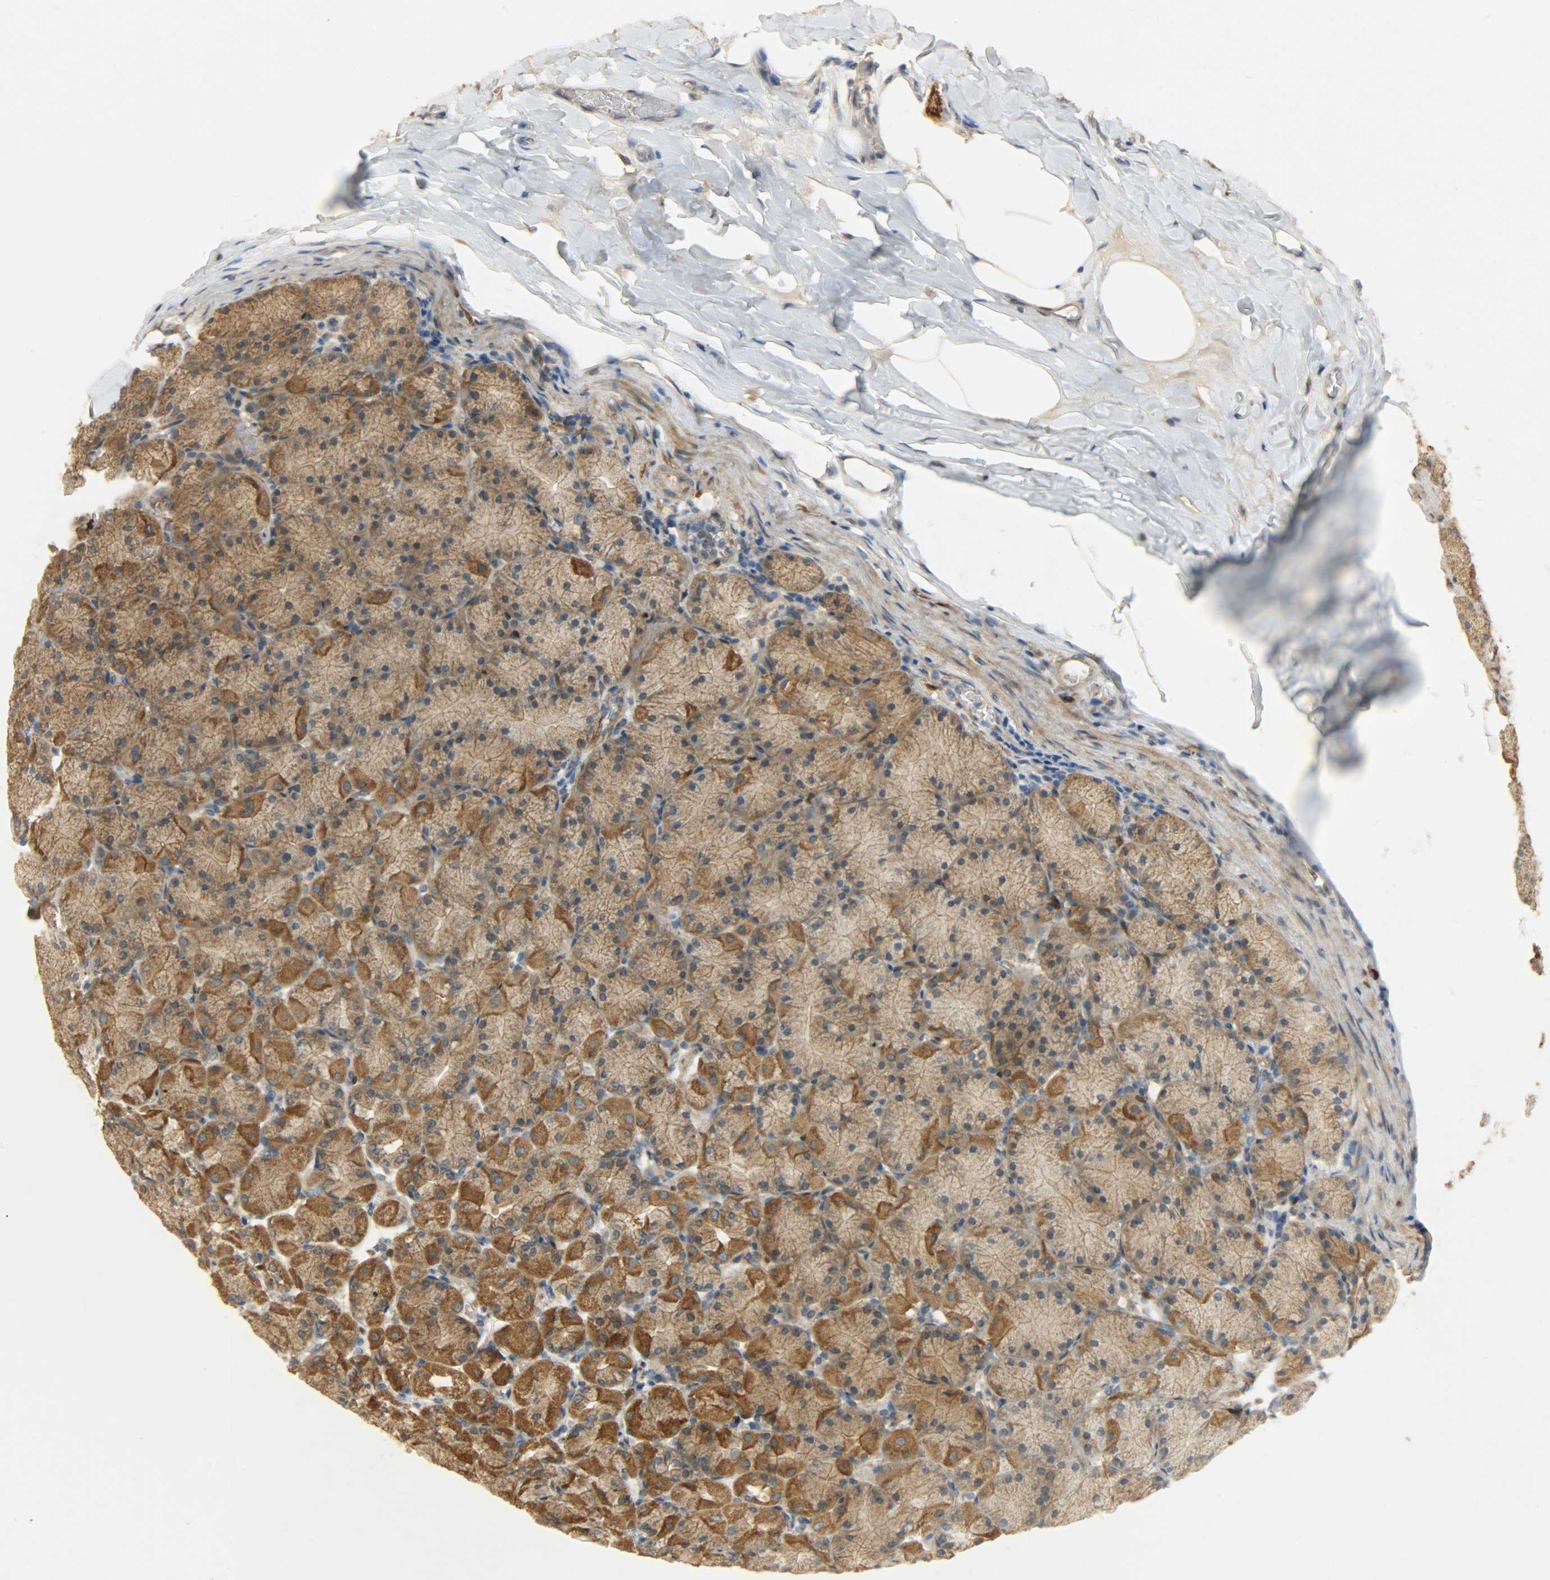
{"staining": {"intensity": "strong", "quantity": ">75%", "location": "cytoplasmic/membranous"}, "tissue": "stomach", "cell_type": "Glandular cells", "image_type": "normal", "snomed": [{"axis": "morphology", "description": "Normal tissue, NOS"}, {"axis": "topography", "description": "Stomach, upper"}], "caption": "DAB immunohistochemical staining of normal stomach shows strong cytoplasmic/membranous protein positivity in approximately >75% of glandular cells.", "gene": "C1orf198", "patient": {"sex": "female", "age": 56}}